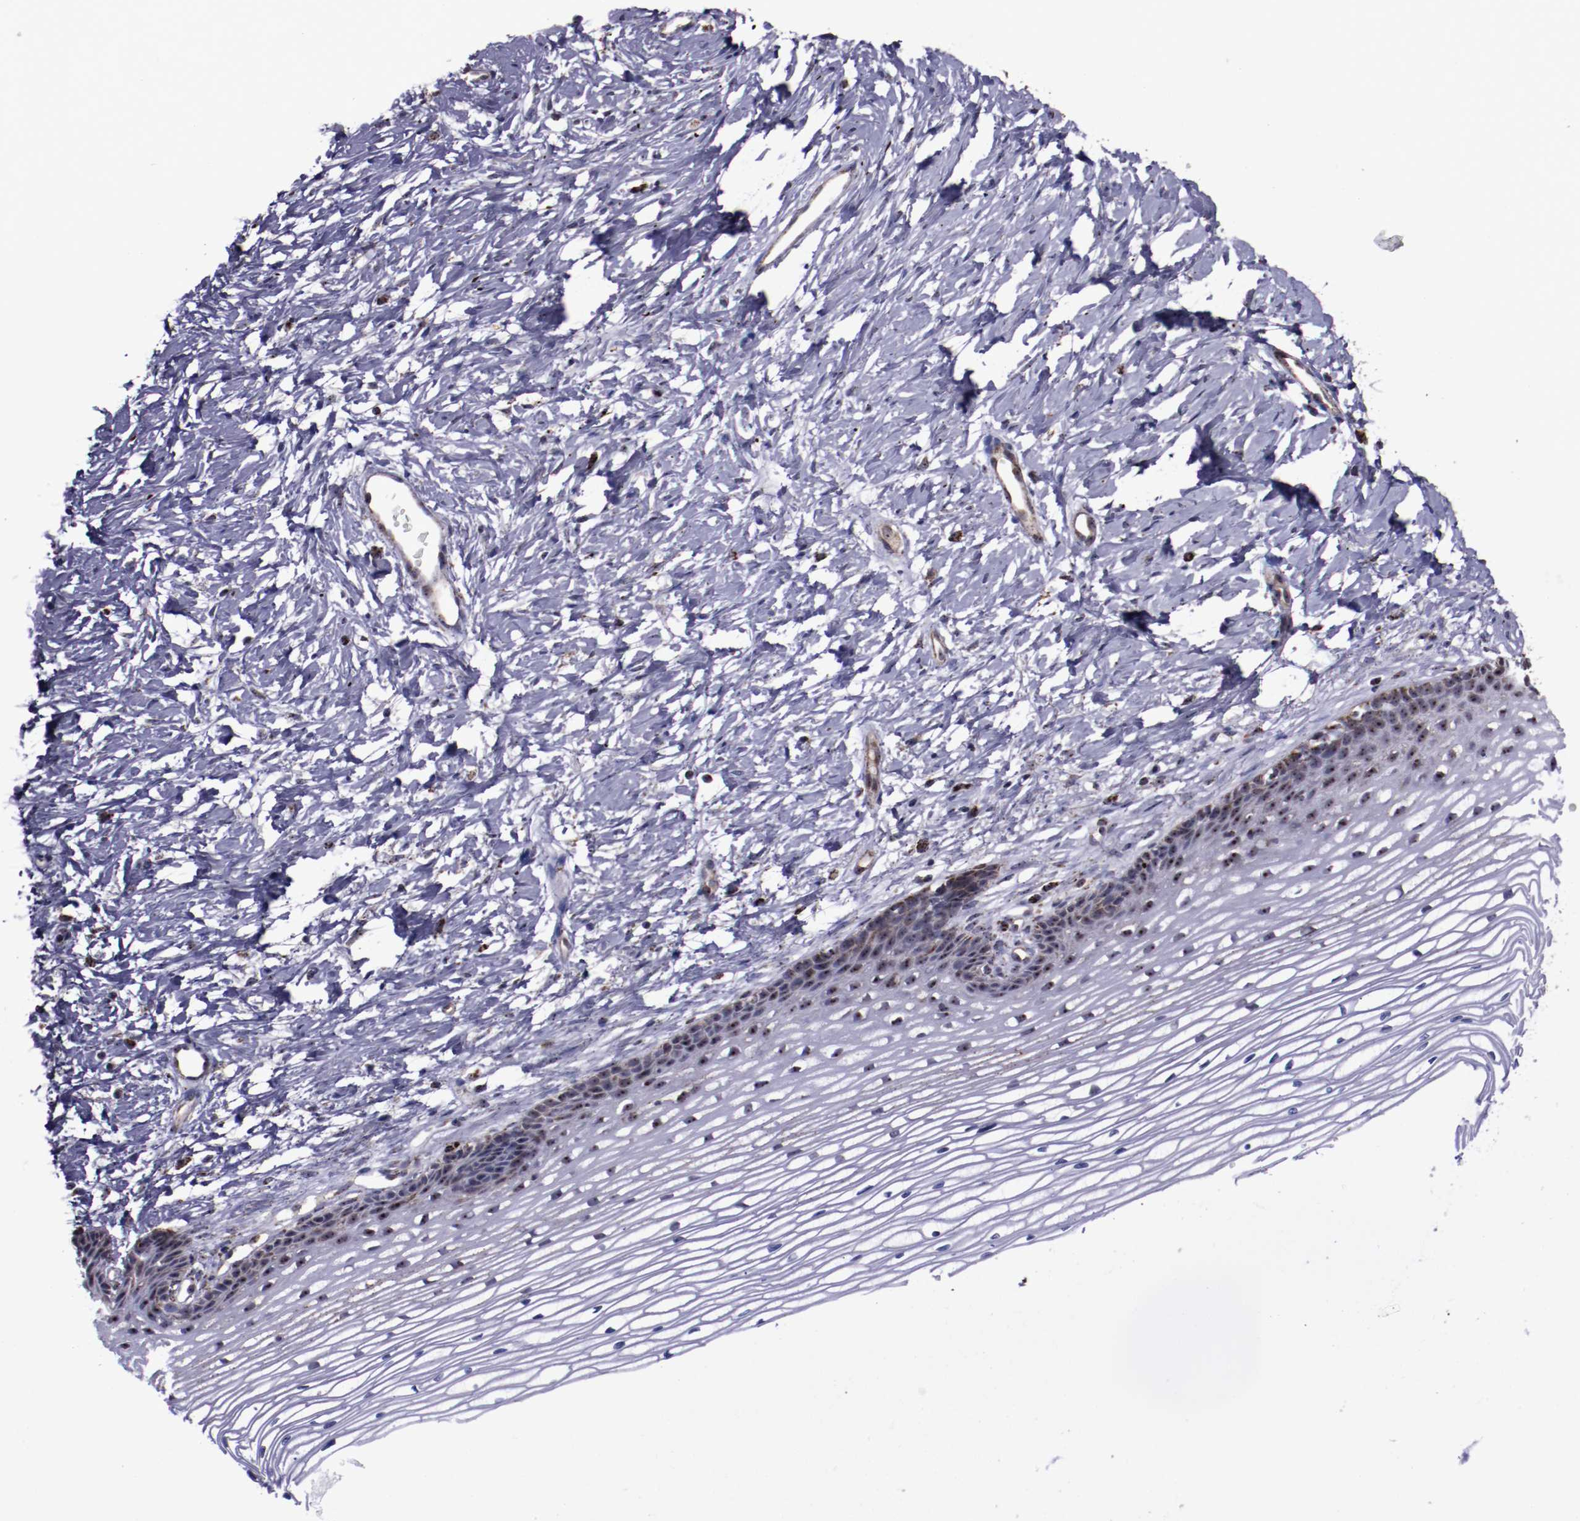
{"staining": {"intensity": "moderate", "quantity": ">75%", "location": "cytoplasmic/membranous"}, "tissue": "cervix", "cell_type": "Glandular cells", "image_type": "normal", "snomed": [{"axis": "morphology", "description": "Normal tissue, NOS"}, {"axis": "topography", "description": "Cervix"}], "caption": "There is medium levels of moderate cytoplasmic/membranous positivity in glandular cells of unremarkable cervix, as demonstrated by immunohistochemical staining (brown color).", "gene": "LONP1", "patient": {"sex": "female", "age": 77}}